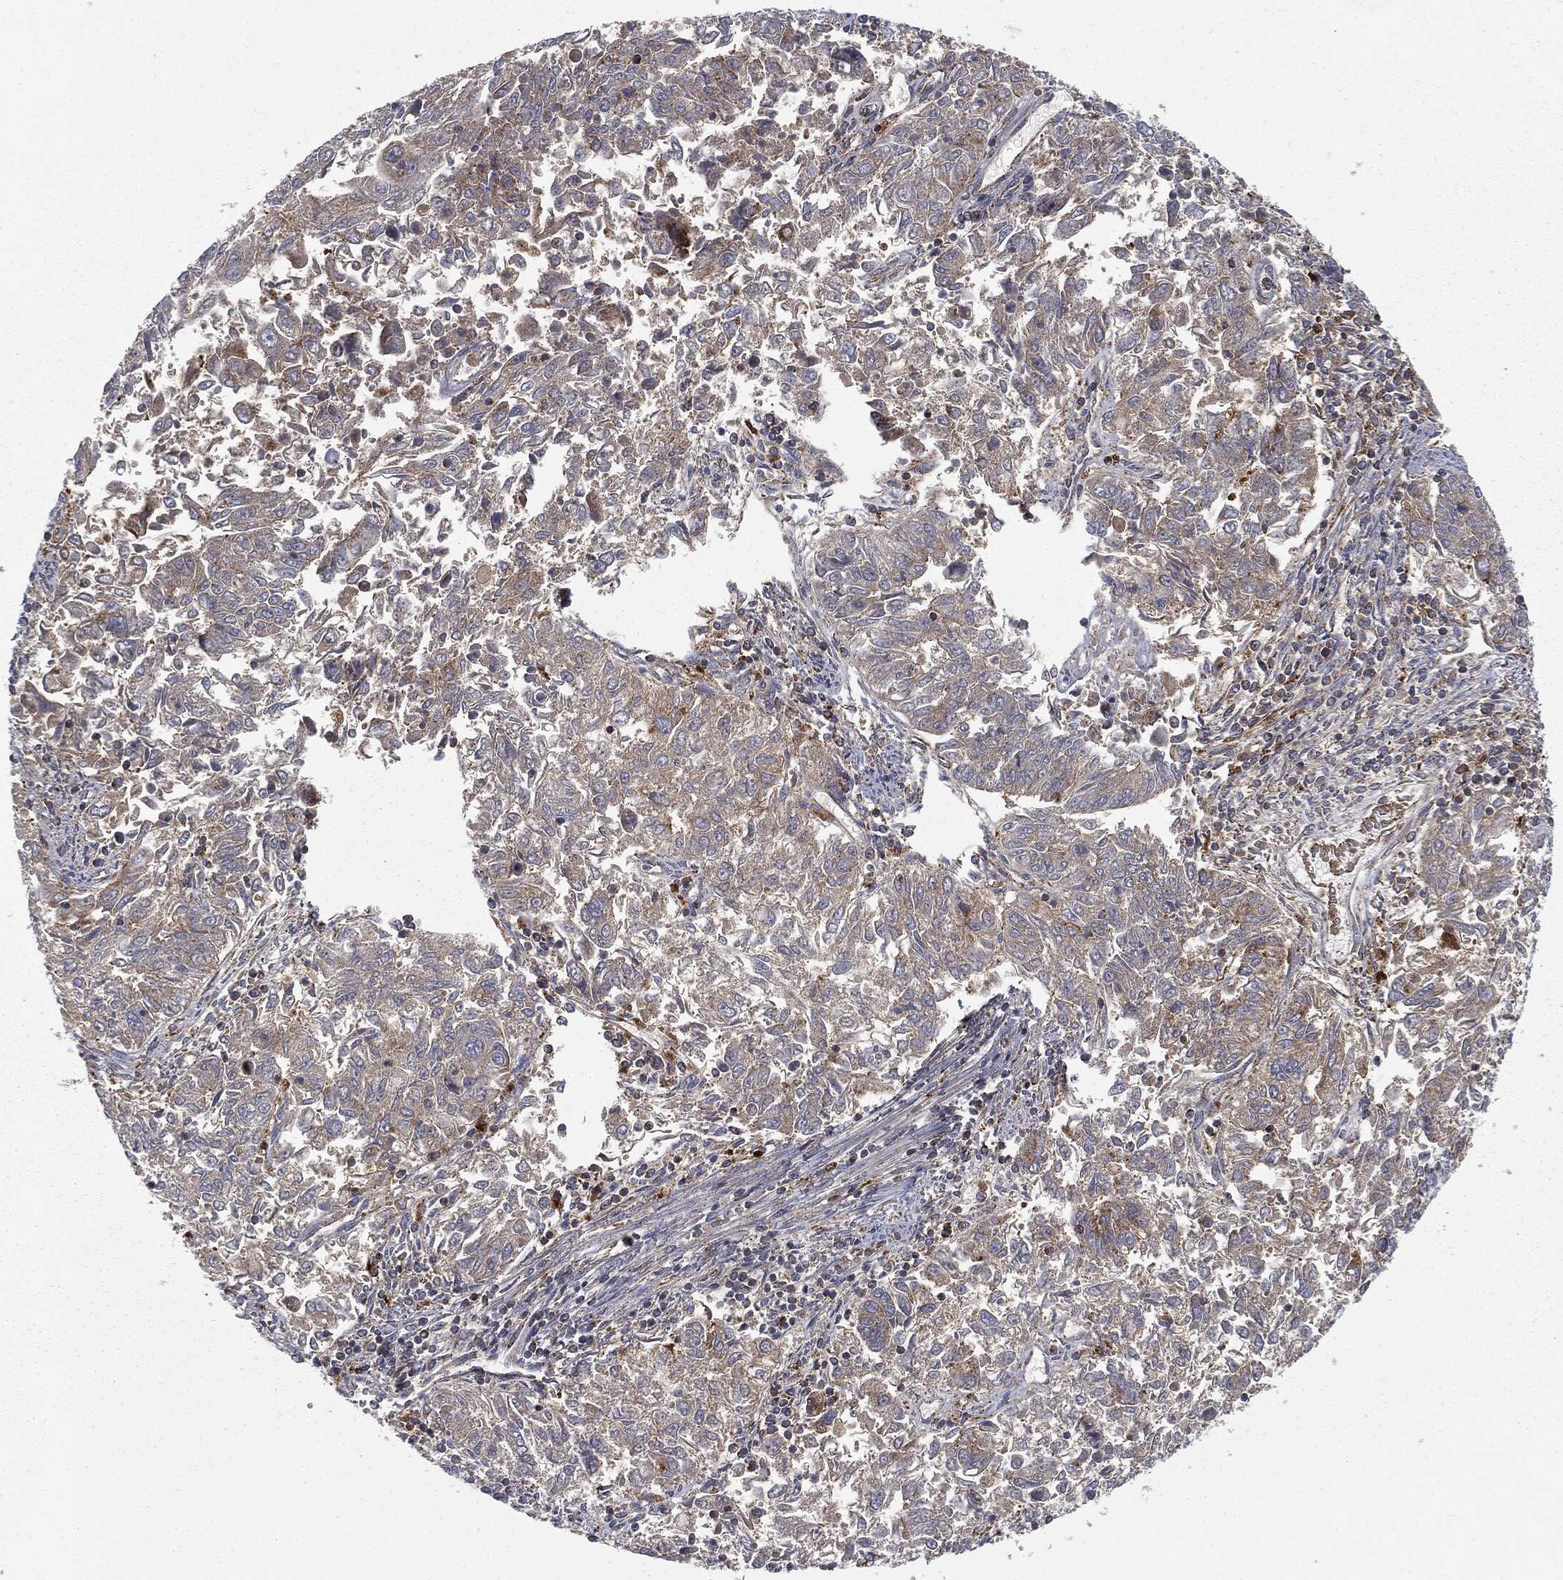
{"staining": {"intensity": "weak", "quantity": ">75%", "location": "cytoplasmic/membranous"}, "tissue": "endometrial cancer", "cell_type": "Tumor cells", "image_type": "cancer", "snomed": [{"axis": "morphology", "description": "Adenocarcinoma, NOS"}, {"axis": "topography", "description": "Endometrium"}], "caption": "Weak cytoplasmic/membranous expression for a protein is identified in about >75% of tumor cells of endometrial cancer using immunohistochemistry (IHC).", "gene": "CTSA", "patient": {"sex": "female", "age": 42}}